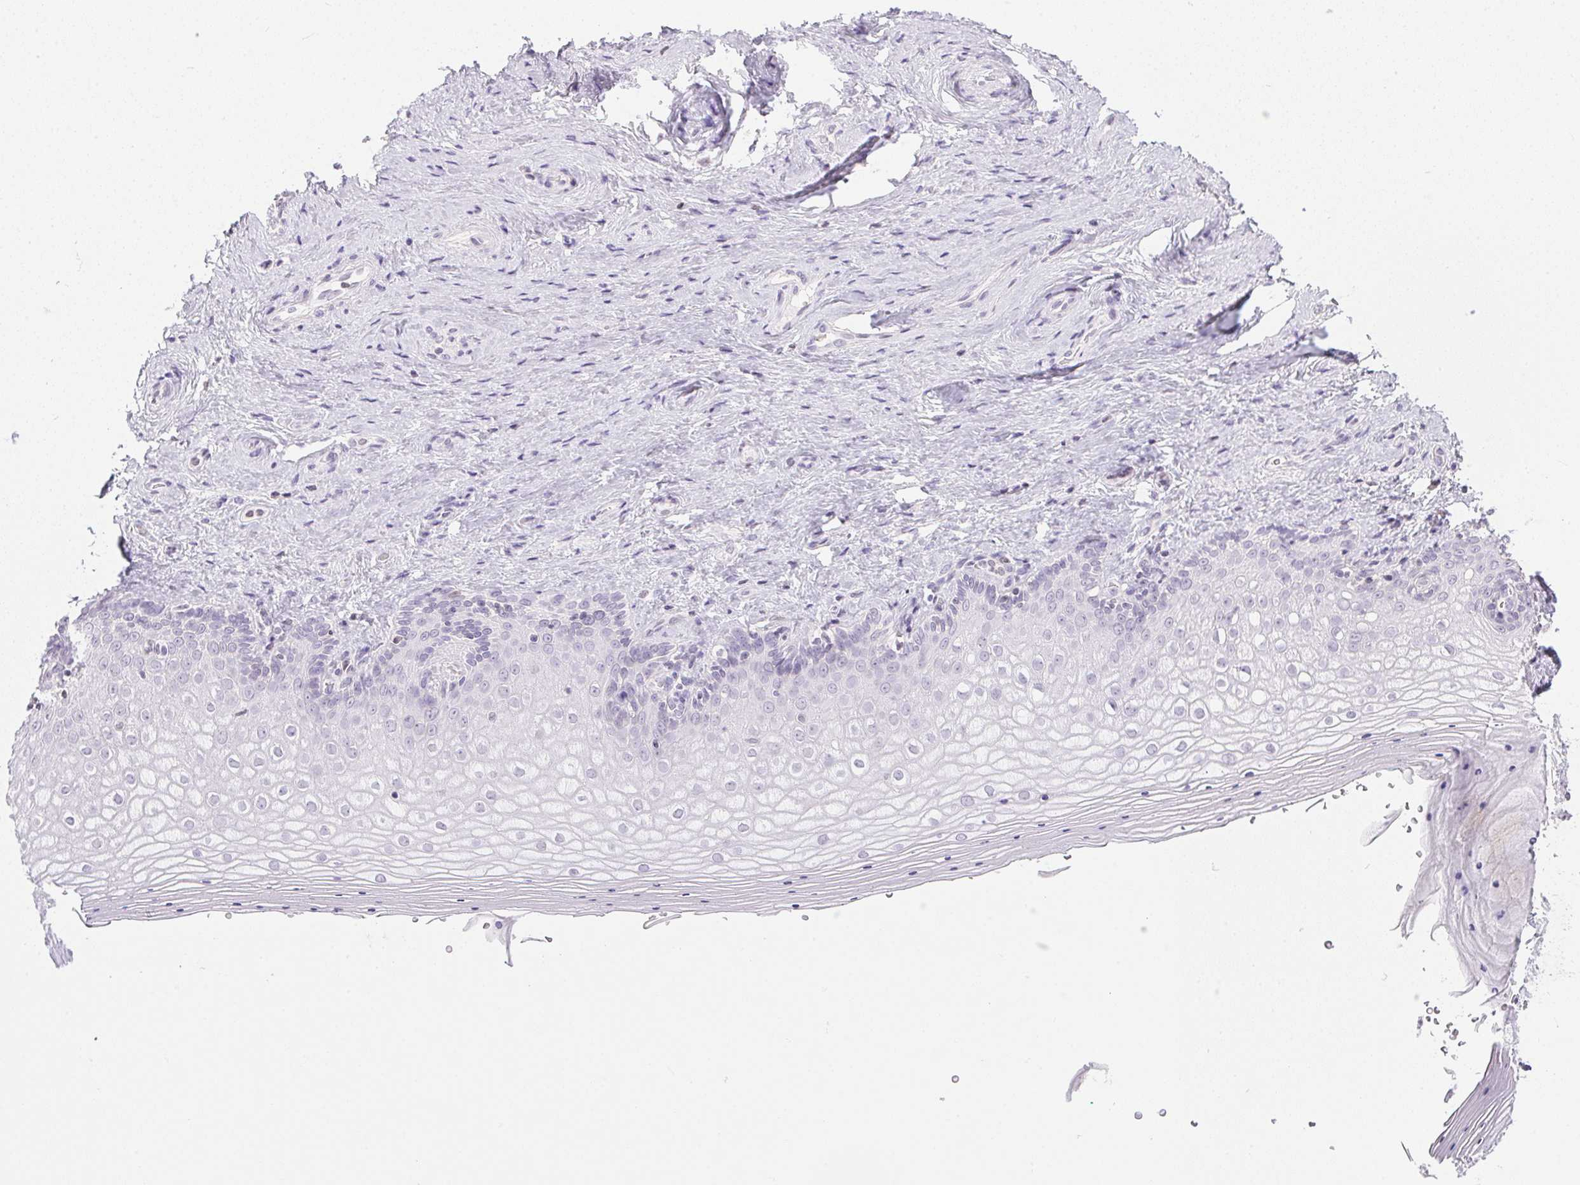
{"staining": {"intensity": "negative", "quantity": "none", "location": "none"}, "tissue": "vagina", "cell_type": "Squamous epithelial cells", "image_type": "normal", "snomed": [{"axis": "morphology", "description": "Normal tissue, NOS"}, {"axis": "topography", "description": "Vagina"}], "caption": "The image displays no significant staining in squamous epithelial cells of vagina.", "gene": "PRL", "patient": {"sex": "female", "age": 42}}